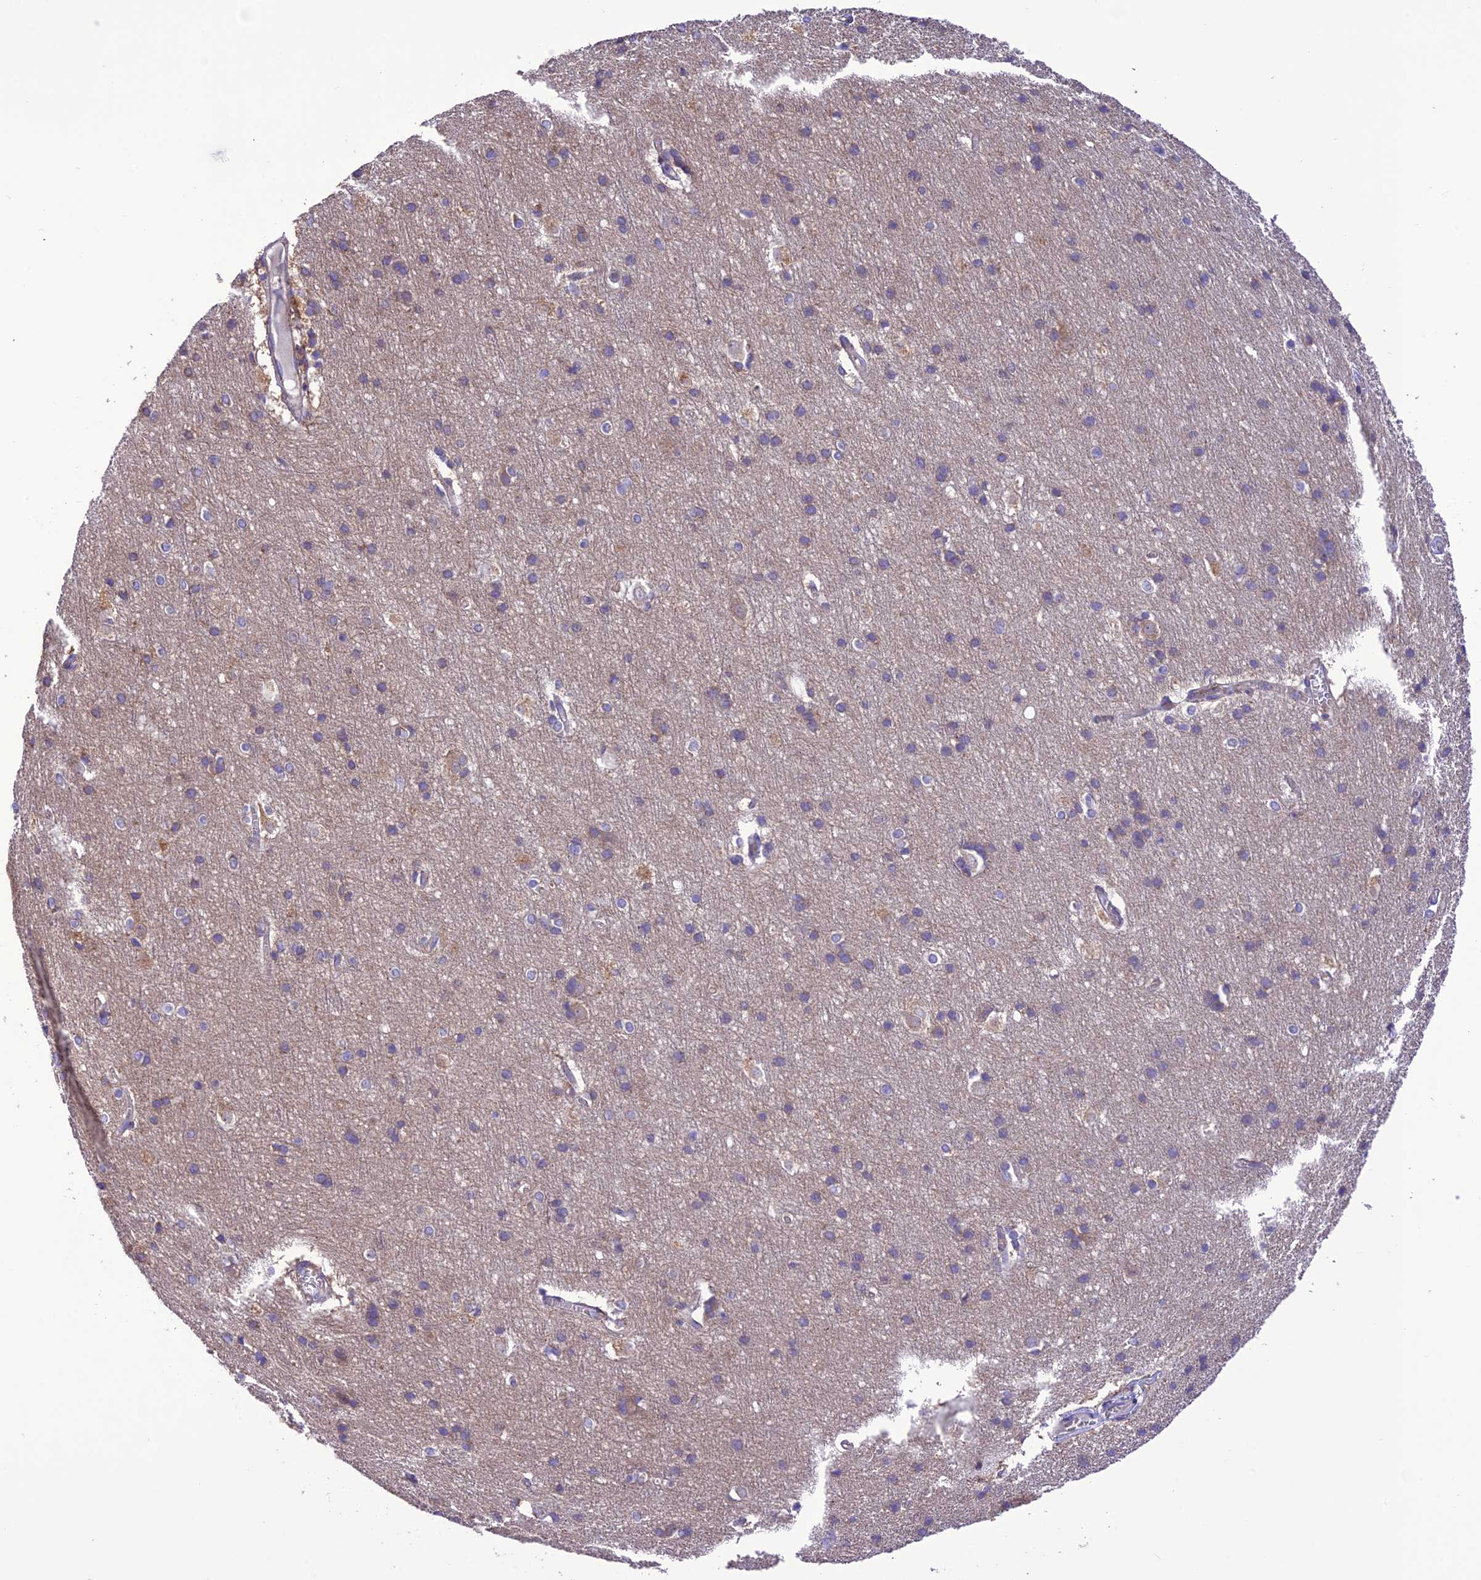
{"staining": {"intensity": "weak", "quantity": "25%-75%", "location": "cytoplasmic/membranous"}, "tissue": "cerebral cortex", "cell_type": "Endothelial cells", "image_type": "normal", "snomed": [{"axis": "morphology", "description": "Normal tissue, NOS"}, {"axis": "topography", "description": "Cerebral cortex"}], "caption": "A low amount of weak cytoplasmic/membranous staining is appreciated in about 25%-75% of endothelial cells in benign cerebral cortex. (DAB (3,3'-diaminobenzidine) = brown stain, brightfield microscopy at high magnification).", "gene": "MAP3K12", "patient": {"sex": "male", "age": 54}}